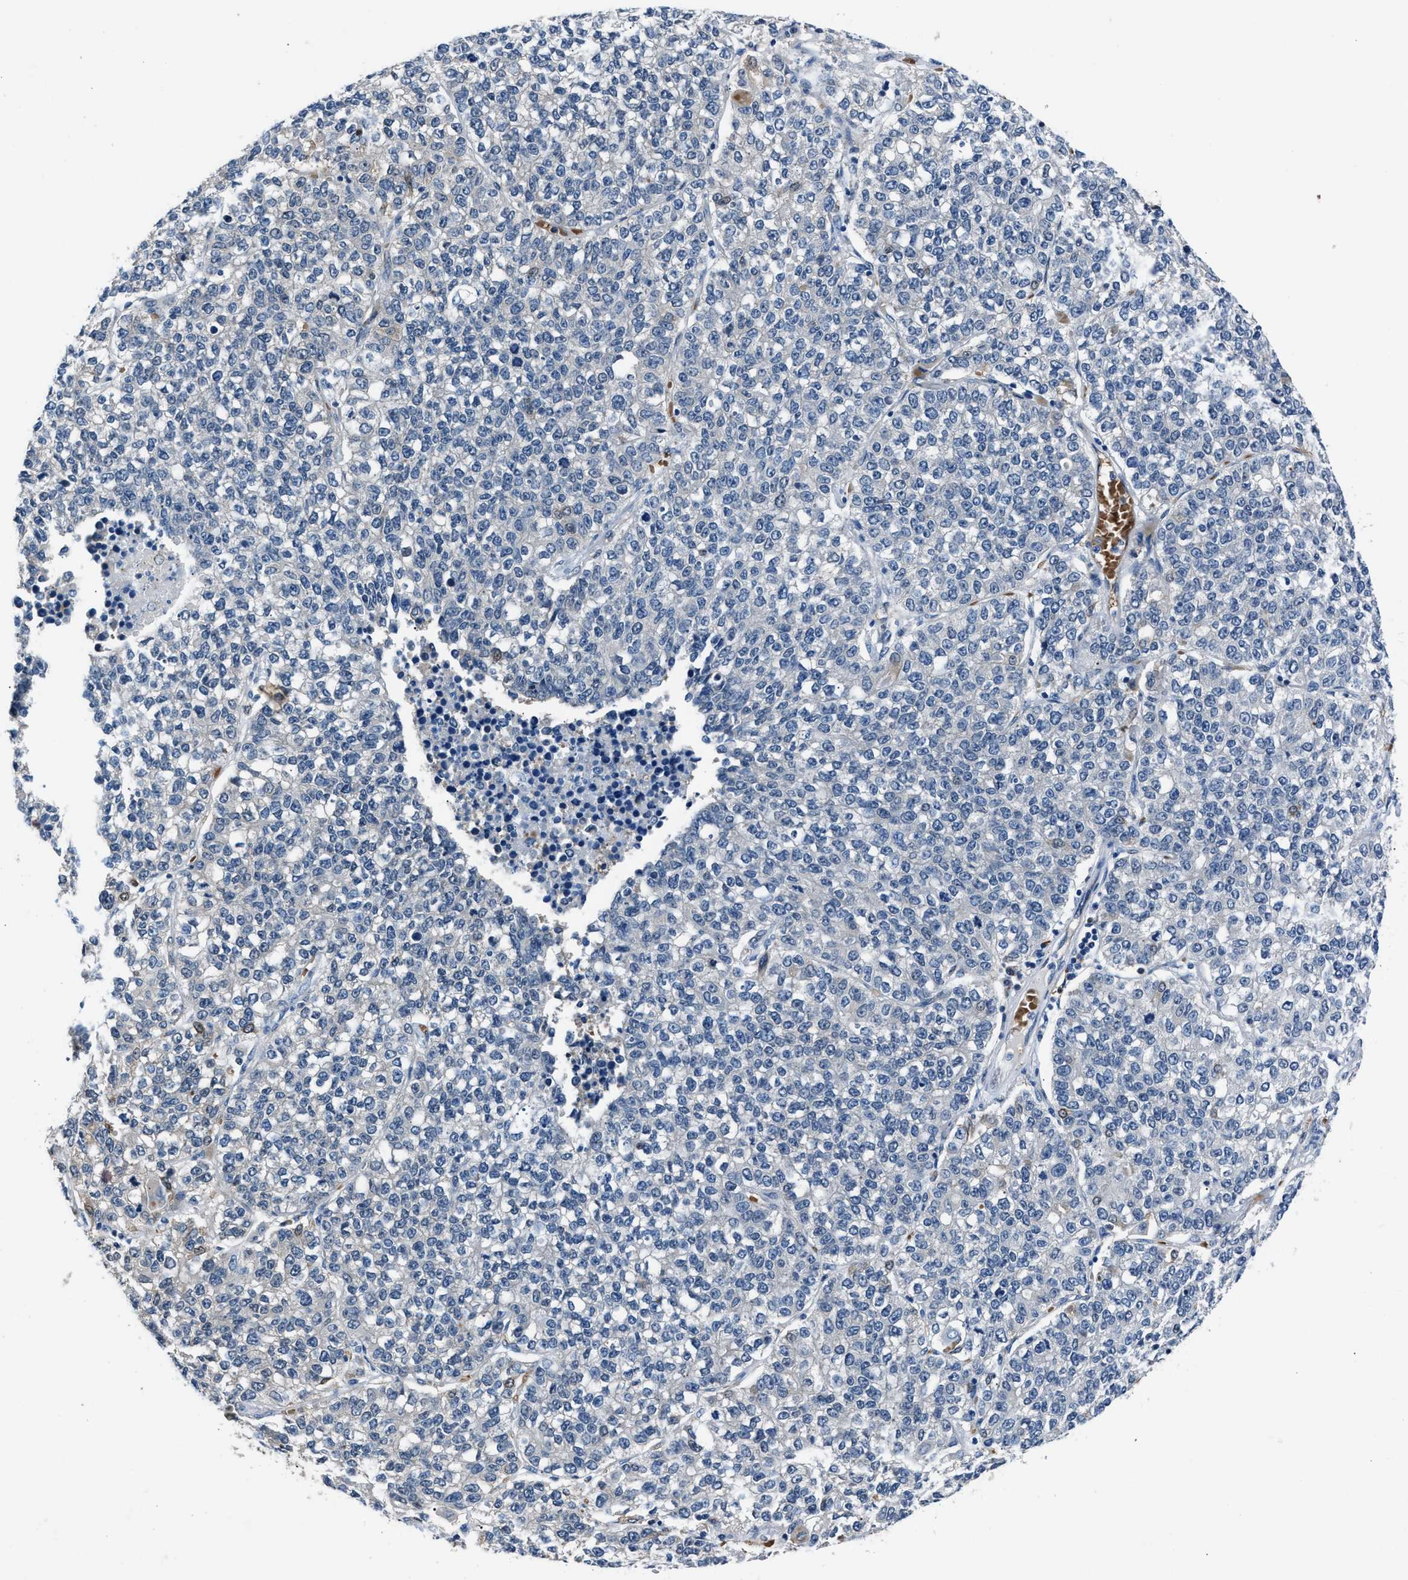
{"staining": {"intensity": "negative", "quantity": "none", "location": "none"}, "tissue": "lung cancer", "cell_type": "Tumor cells", "image_type": "cancer", "snomed": [{"axis": "morphology", "description": "Adenocarcinoma, NOS"}, {"axis": "topography", "description": "Lung"}], "caption": "Tumor cells show no significant positivity in lung cancer.", "gene": "PPA1", "patient": {"sex": "male", "age": 49}}